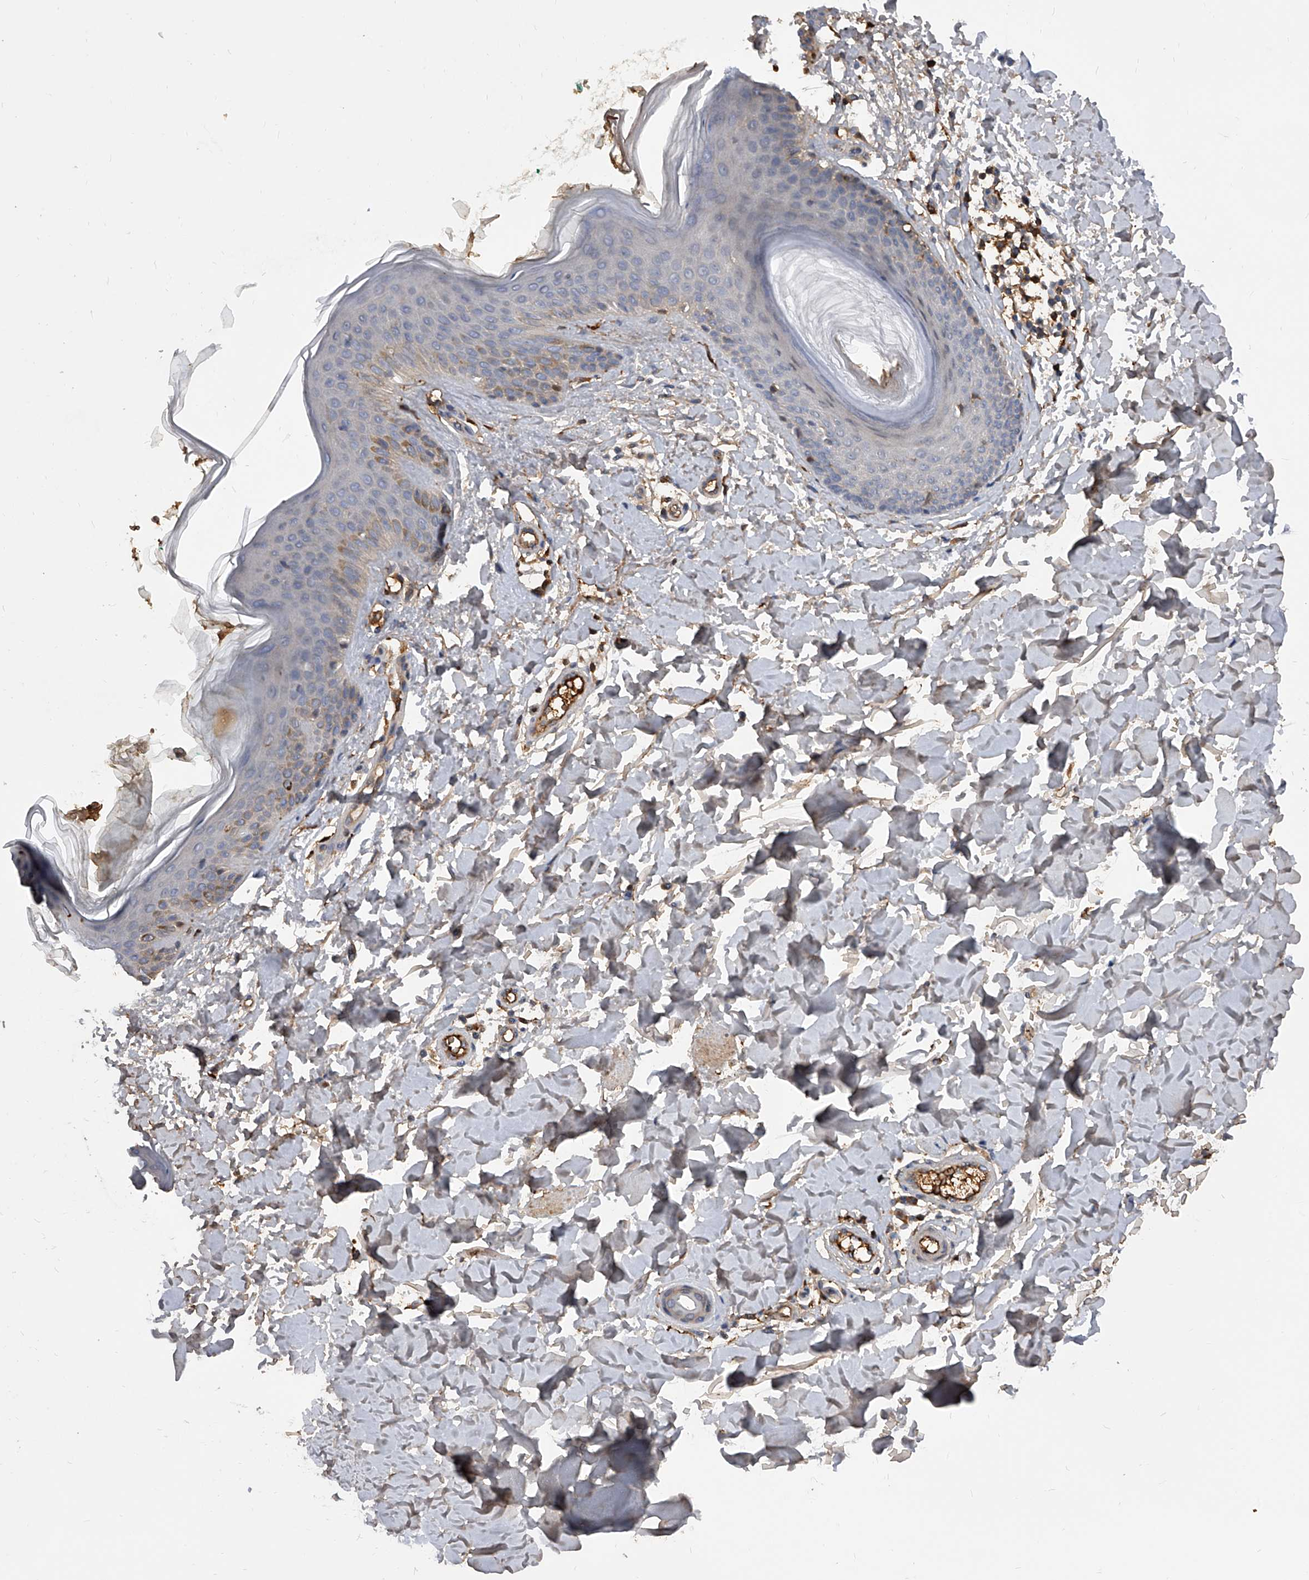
{"staining": {"intensity": "moderate", "quantity": ">75%", "location": "cytoplasmic/membranous"}, "tissue": "skin", "cell_type": "Fibroblasts", "image_type": "normal", "snomed": [{"axis": "morphology", "description": "Normal tissue, NOS"}, {"axis": "topography", "description": "Skin"}], "caption": "A micrograph of skin stained for a protein displays moderate cytoplasmic/membranous brown staining in fibroblasts. The staining was performed using DAB, with brown indicating positive protein expression. Nuclei are stained blue with hematoxylin.", "gene": "ZNF25", "patient": {"sex": "male", "age": 37}}